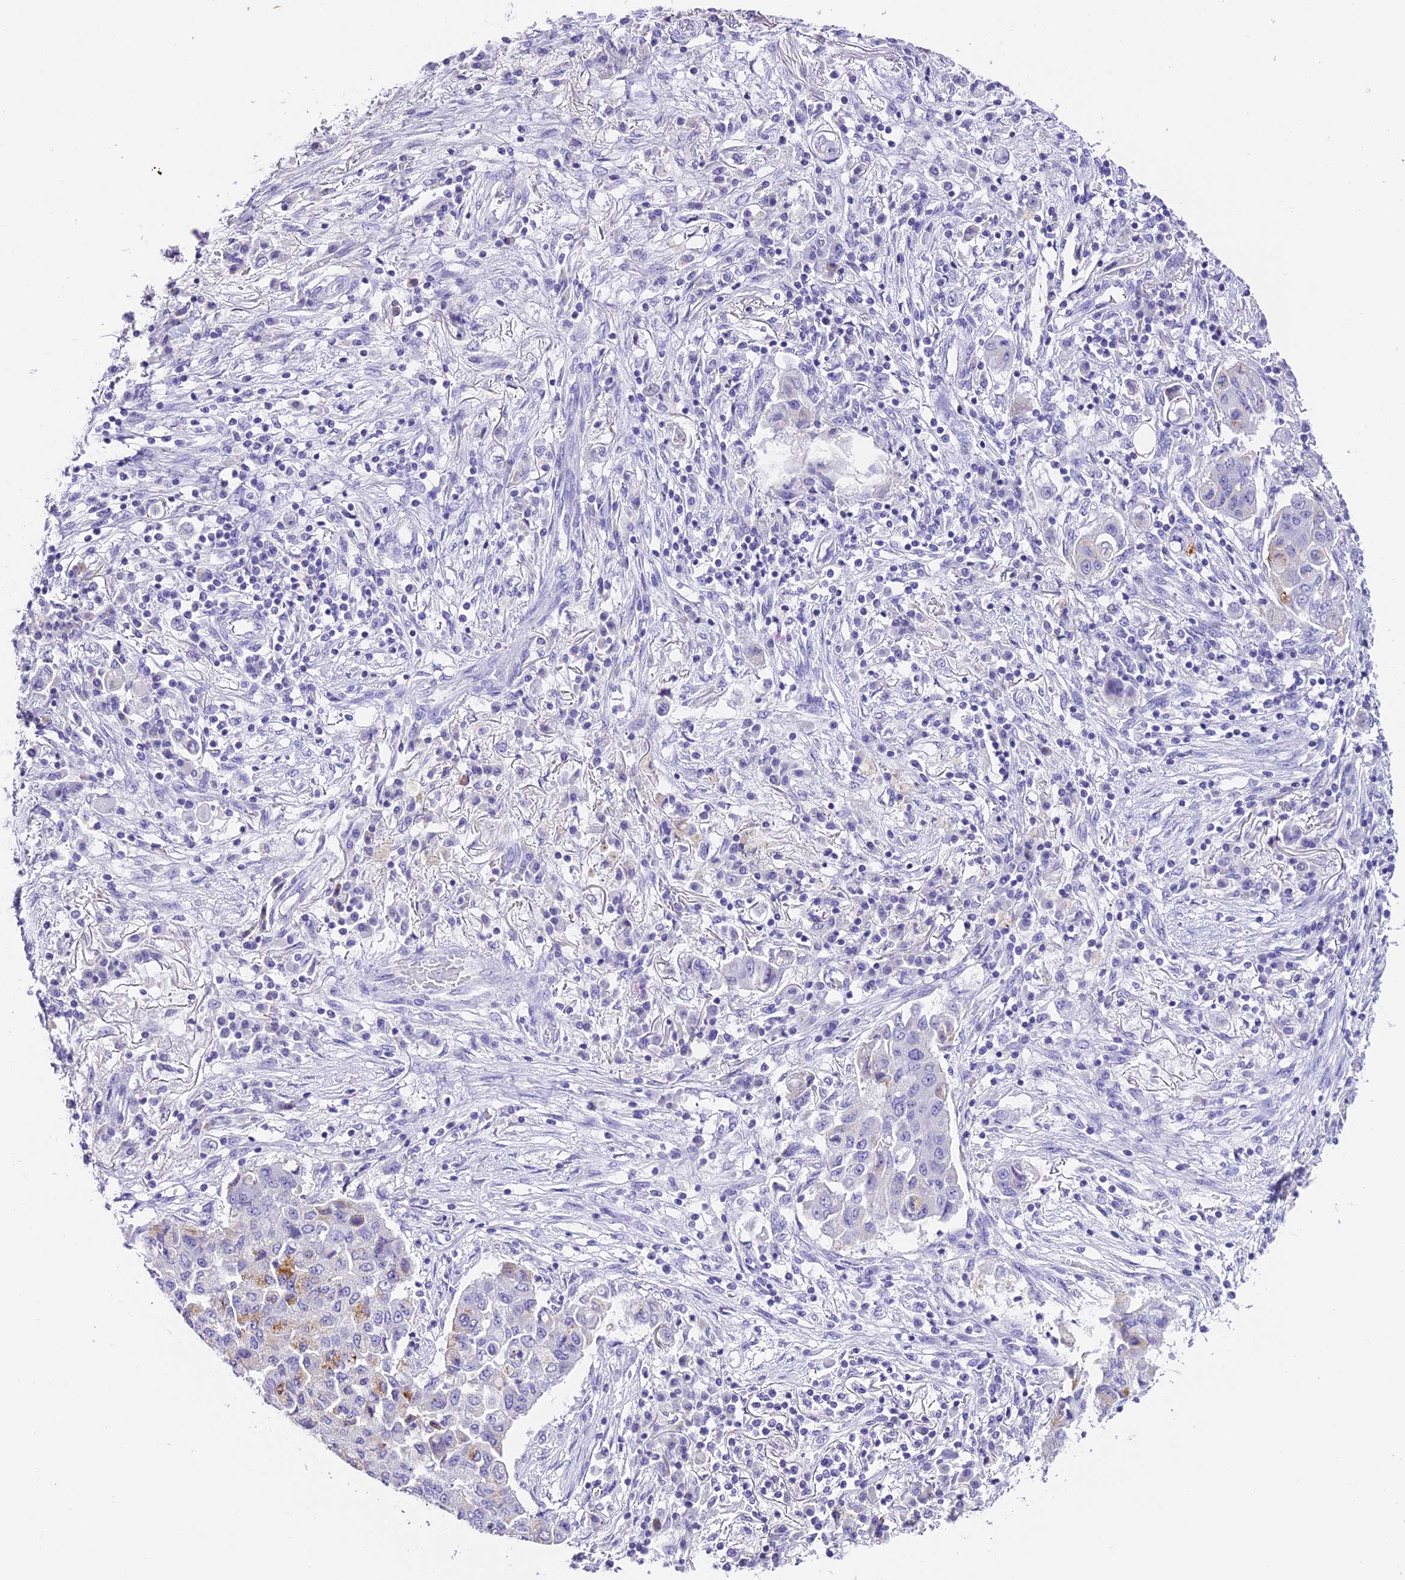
{"staining": {"intensity": "moderate", "quantity": "<25%", "location": "cytoplasmic/membranous"}, "tissue": "lung cancer", "cell_type": "Tumor cells", "image_type": "cancer", "snomed": [{"axis": "morphology", "description": "Squamous cell carcinoma, NOS"}, {"axis": "topography", "description": "Lung"}], "caption": "Lung cancer (squamous cell carcinoma) was stained to show a protein in brown. There is low levels of moderate cytoplasmic/membranous staining in about <25% of tumor cells.", "gene": "C12orf29", "patient": {"sex": "male", "age": 74}}